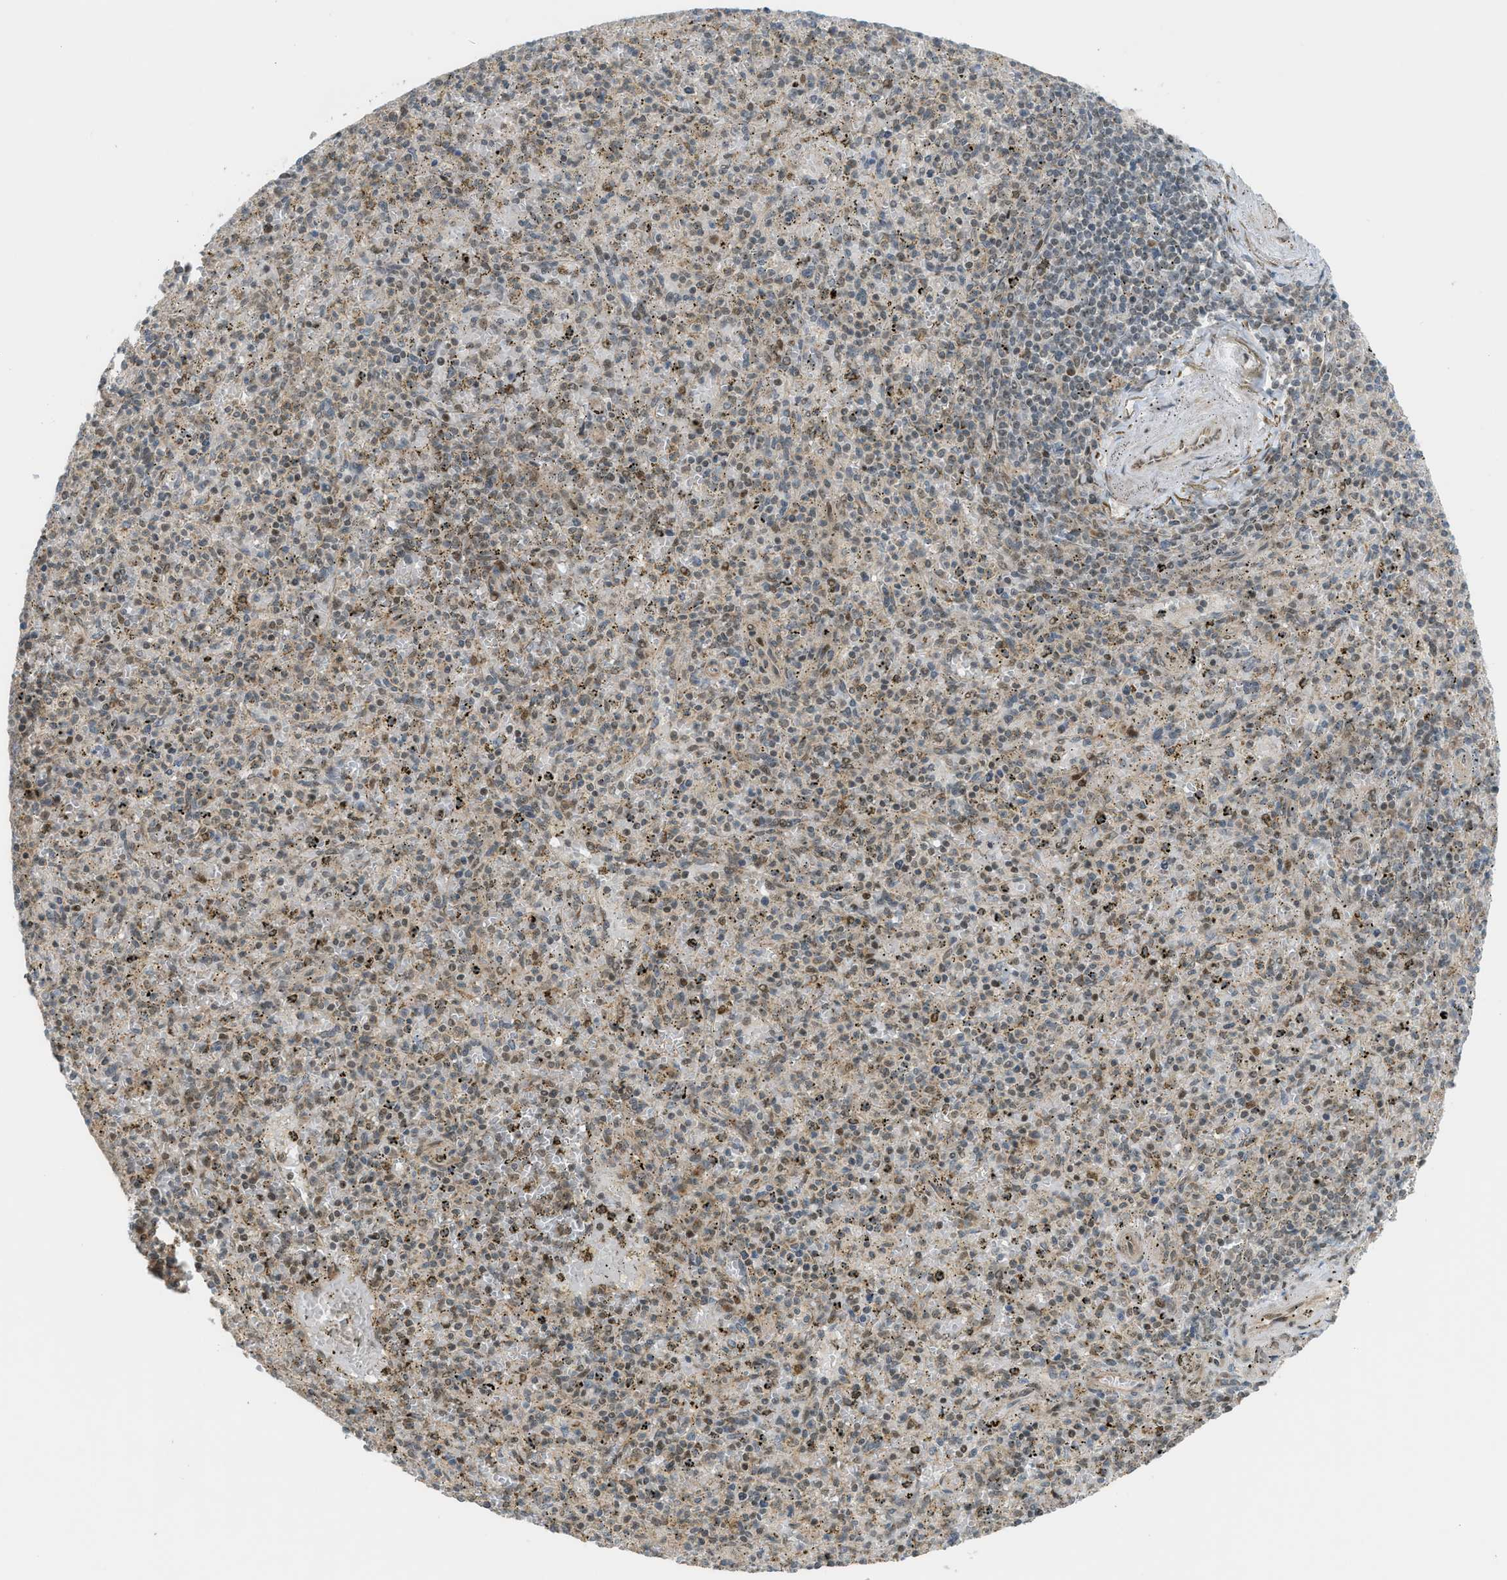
{"staining": {"intensity": "moderate", "quantity": "25%-75%", "location": "cytoplasmic/membranous,nuclear"}, "tissue": "spleen", "cell_type": "Cells in red pulp", "image_type": "normal", "snomed": [{"axis": "morphology", "description": "Normal tissue, NOS"}, {"axis": "topography", "description": "Spleen"}], "caption": "Brown immunohistochemical staining in unremarkable spleen shows moderate cytoplasmic/membranous,nuclear expression in approximately 25%-75% of cells in red pulp.", "gene": "CCDC186", "patient": {"sex": "male", "age": 72}}